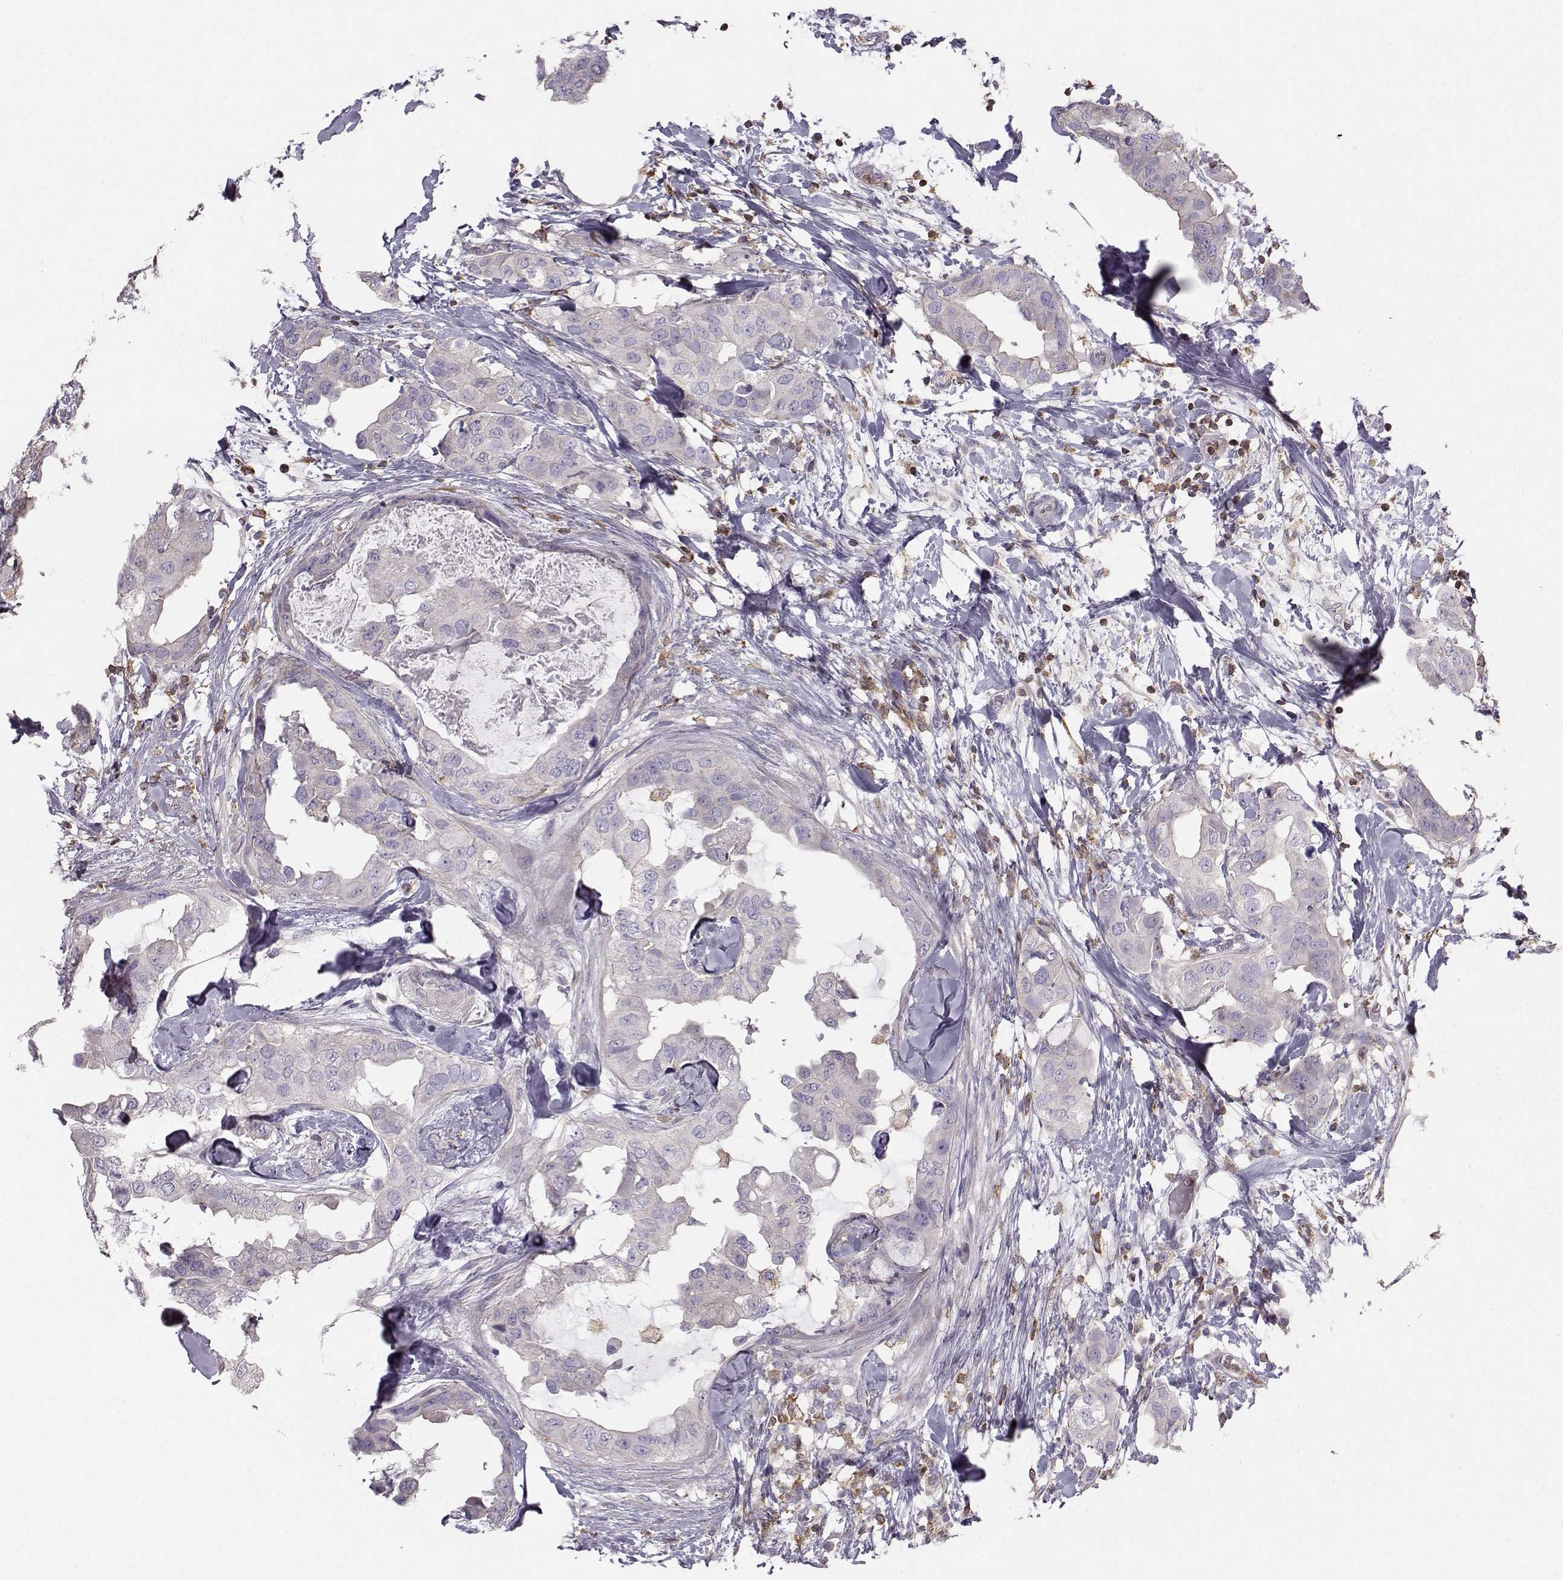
{"staining": {"intensity": "negative", "quantity": "none", "location": "none"}, "tissue": "breast cancer", "cell_type": "Tumor cells", "image_type": "cancer", "snomed": [{"axis": "morphology", "description": "Normal tissue, NOS"}, {"axis": "morphology", "description": "Duct carcinoma"}, {"axis": "topography", "description": "Breast"}], "caption": "The image demonstrates no staining of tumor cells in breast cancer (invasive ductal carcinoma). (Stains: DAB immunohistochemistry with hematoxylin counter stain, Microscopy: brightfield microscopy at high magnification).", "gene": "ZBTB32", "patient": {"sex": "female", "age": 40}}